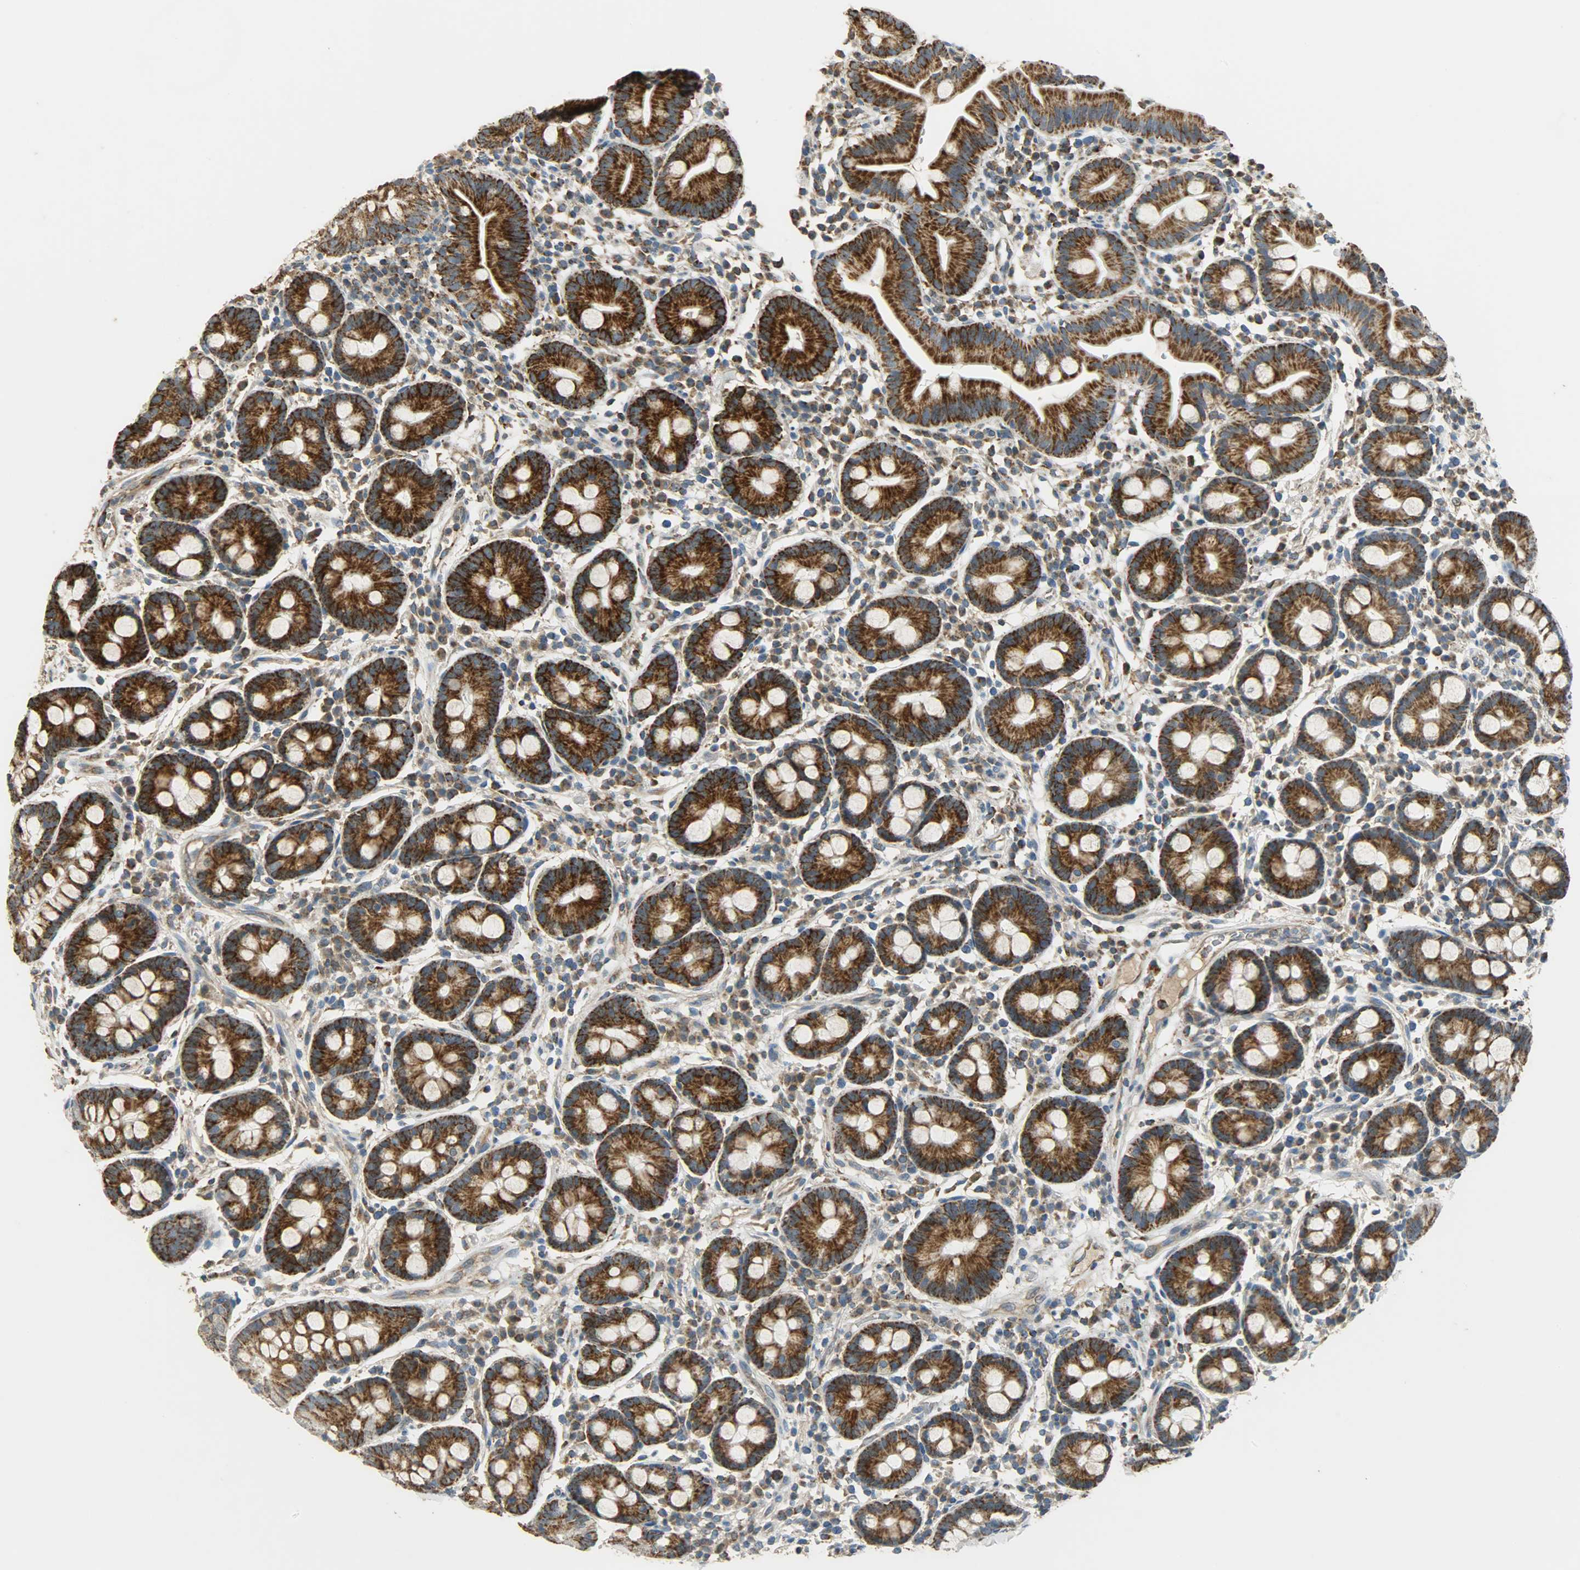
{"staining": {"intensity": "strong", "quantity": ">75%", "location": "cytoplasmic/membranous"}, "tissue": "duodenum", "cell_type": "Glandular cells", "image_type": "normal", "snomed": [{"axis": "morphology", "description": "Normal tissue, NOS"}, {"axis": "topography", "description": "Duodenum"}], "caption": "DAB (3,3'-diaminobenzidine) immunohistochemical staining of unremarkable human duodenum exhibits strong cytoplasmic/membranous protein positivity in approximately >75% of glandular cells. Nuclei are stained in blue.", "gene": "HDHD5", "patient": {"sex": "male", "age": 50}}